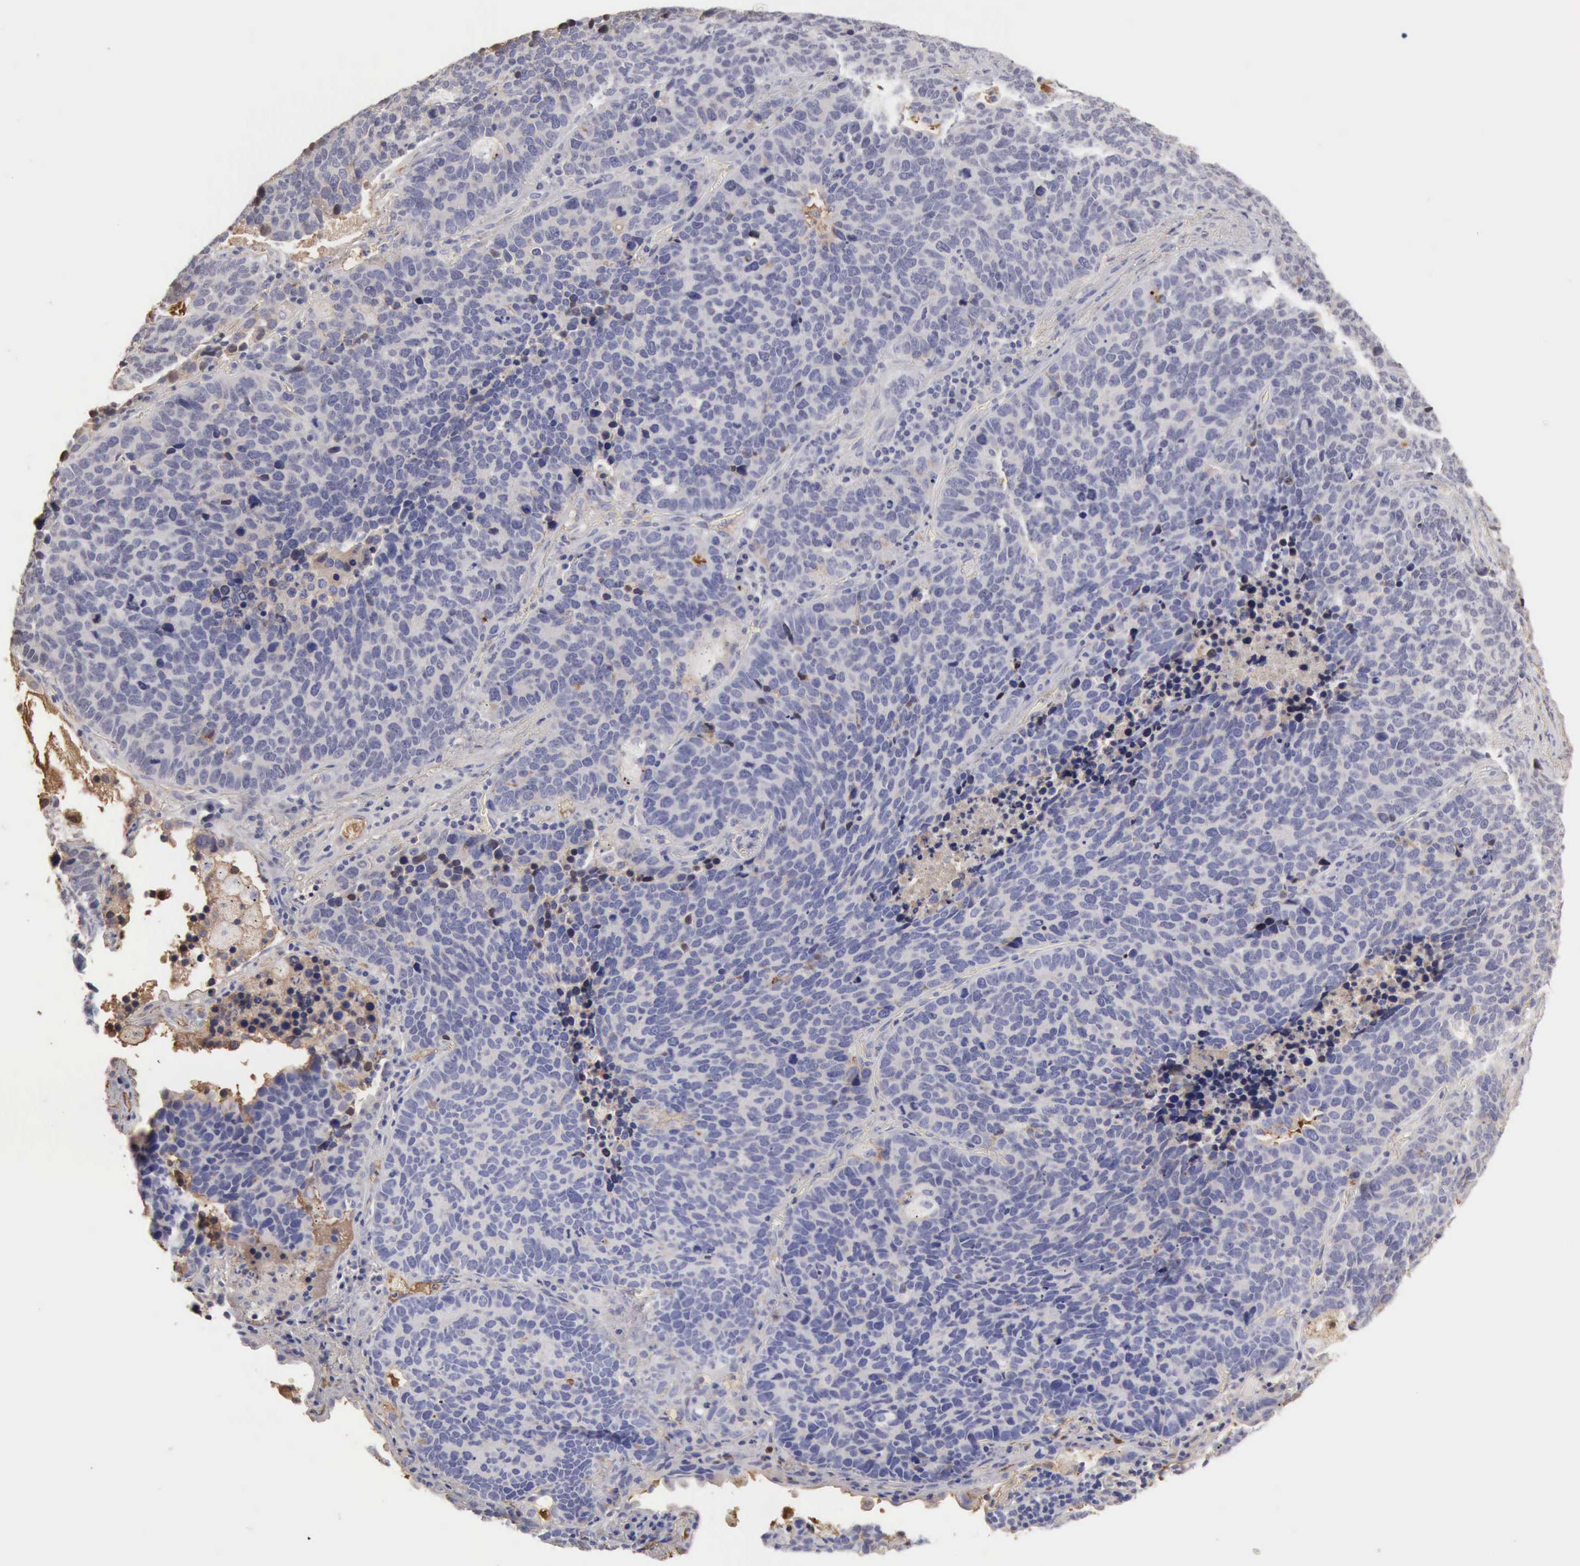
{"staining": {"intensity": "negative", "quantity": "none", "location": "none"}, "tissue": "lung cancer", "cell_type": "Tumor cells", "image_type": "cancer", "snomed": [{"axis": "morphology", "description": "Neoplasm, malignant, NOS"}, {"axis": "topography", "description": "Lung"}], "caption": "Immunohistochemical staining of lung cancer (malignant neoplasm) exhibits no significant expression in tumor cells. The staining is performed using DAB brown chromogen with nuclei counter-stained in using hematoxylin.", "gene": "SERPINA1", "patient": {"sex": "female", "age": 75}}